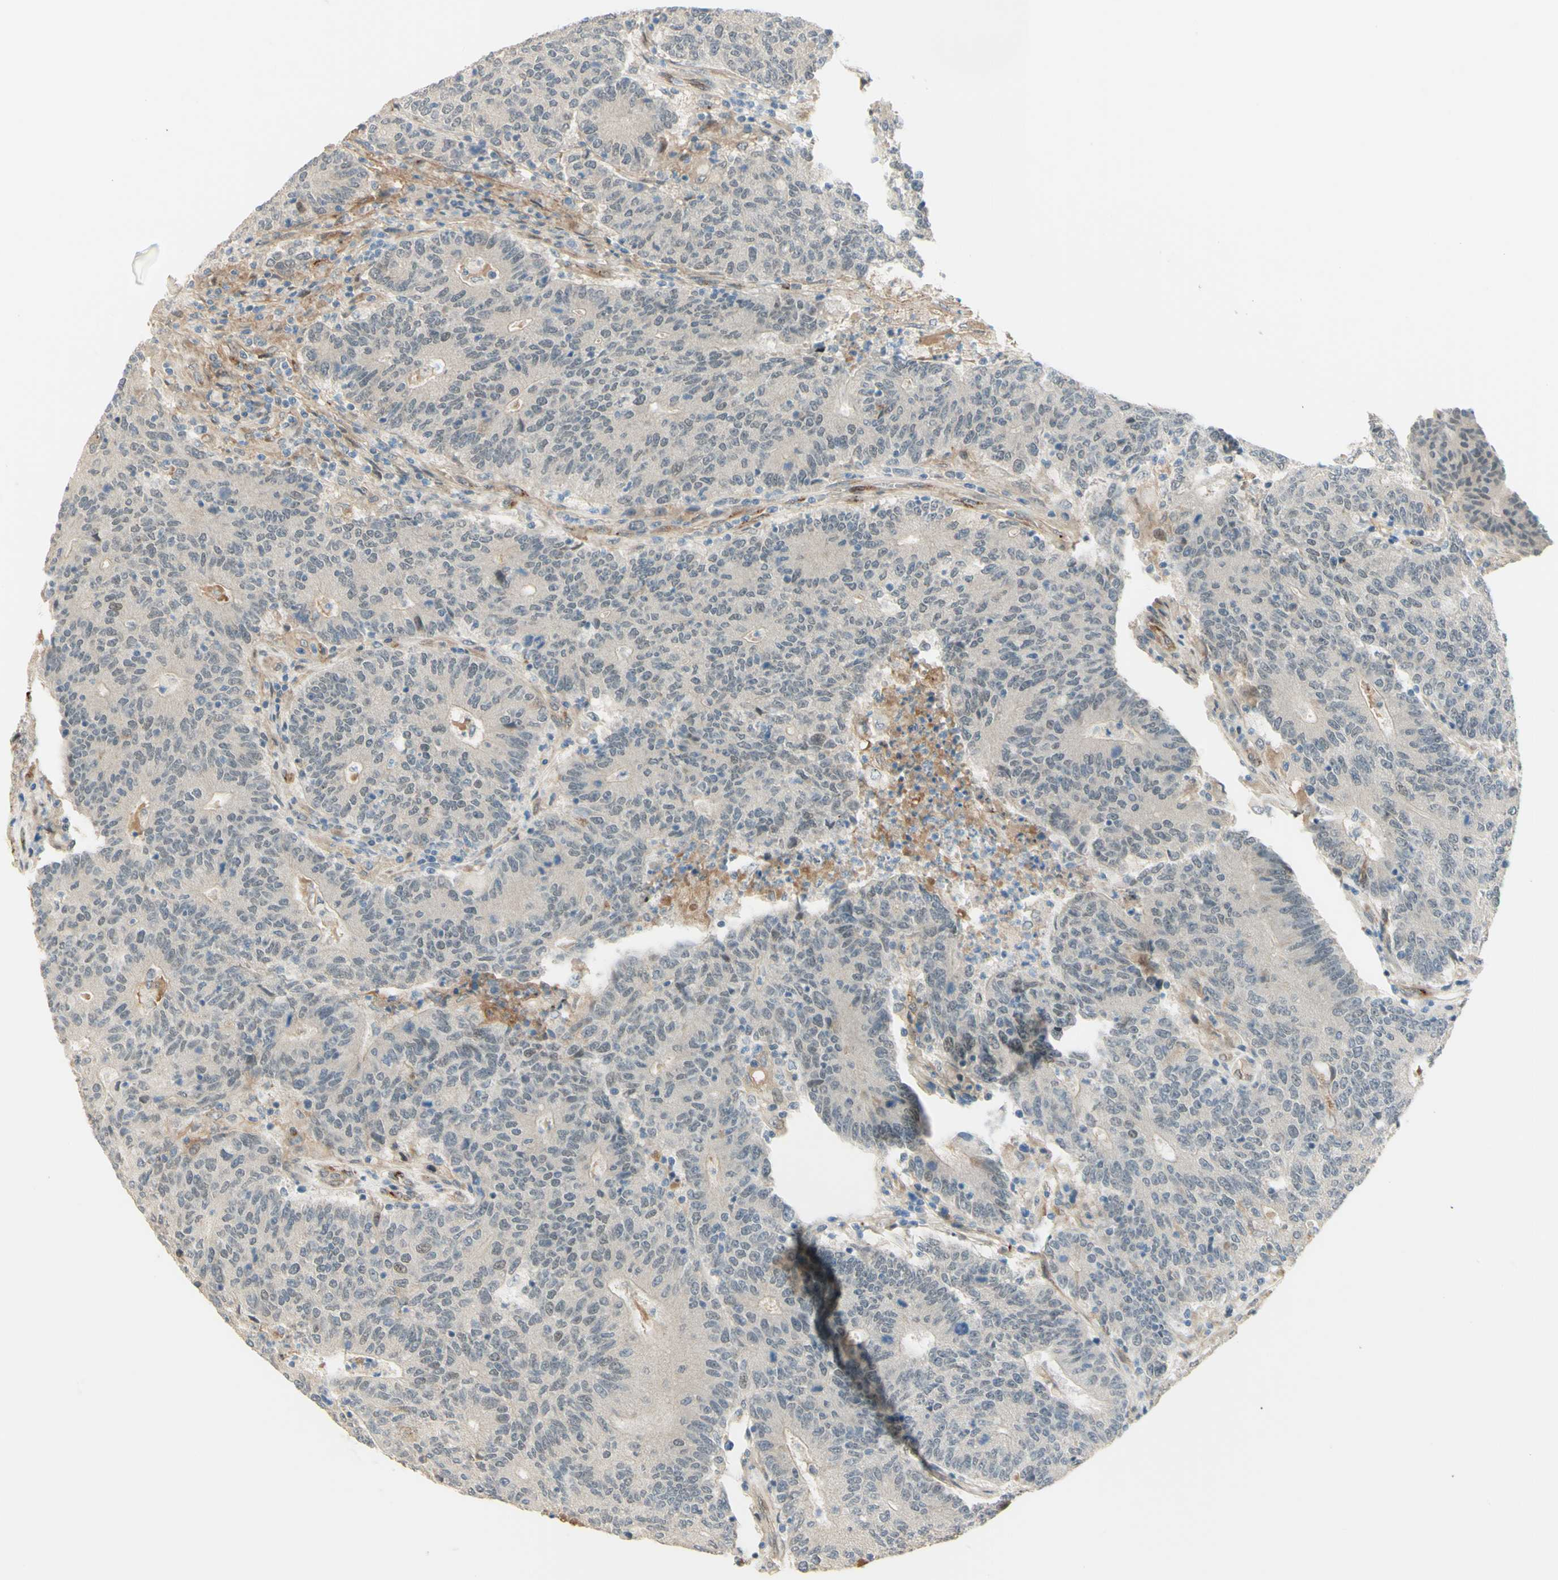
{"staining": {"intensity": "negative", "quantity": "none", "location": "none"}, "tissue": "colorectal cancer", "cell_type": "Tumor cells", "image_type": "cancer", "snomed": [{"axis": "morphology", "description": "Normal tissue, NOS"}, {"axis": "morphology", "description": "Adenocarcinoma, NOS"}, {"axis": "topography", "description": "Colon"}], "caption": "Immunohistochemistry (IHC) histopathology image of human colorectal adenocarcinoma stained for a protein (brown), which exhibits no staining in tumor cells.", "gene": "ANGPT2", "patient": {"sex": "female", "age": 75}}